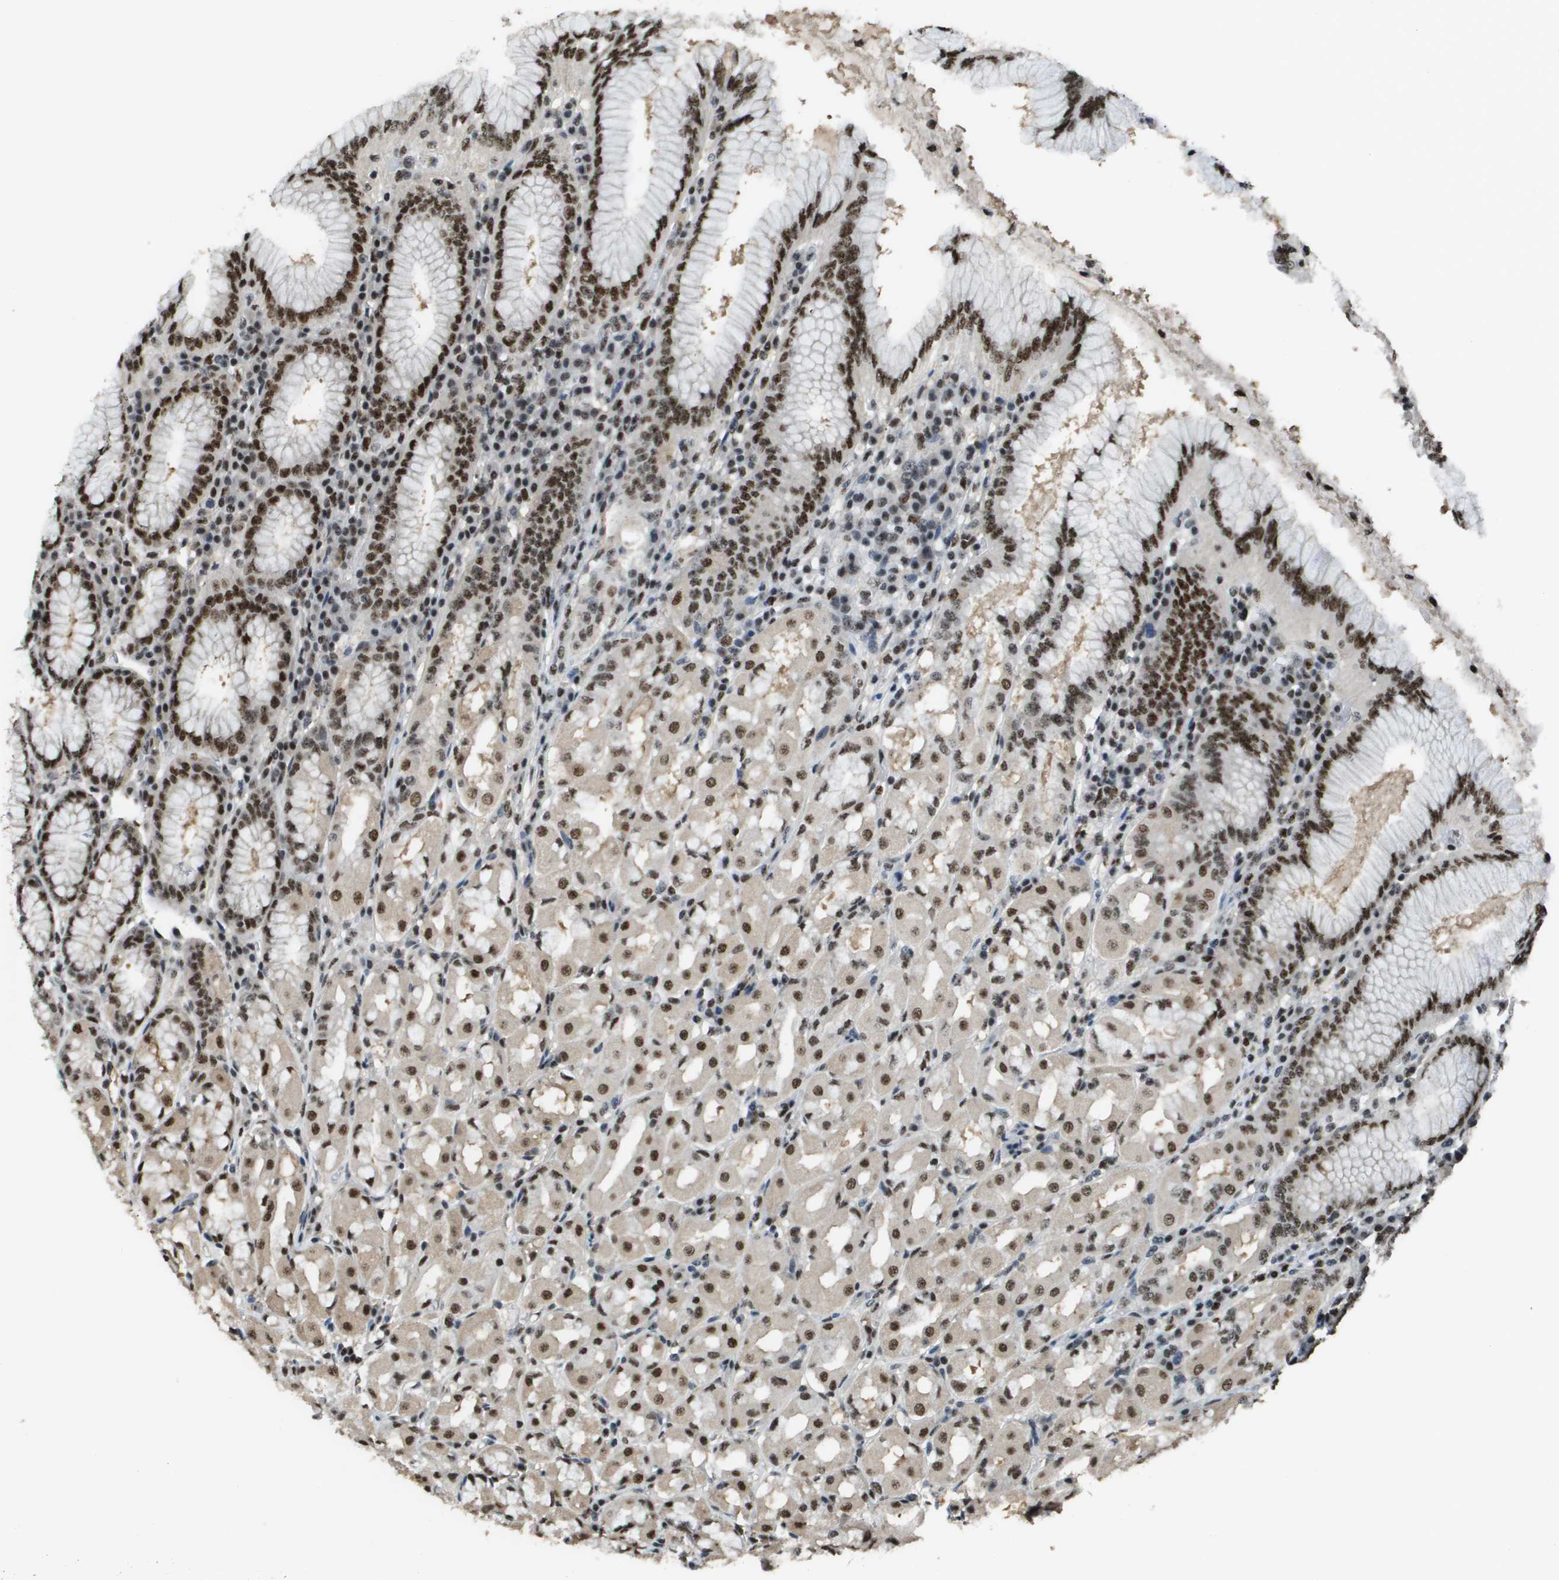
{"staining": {"intensity": "strong", "quantity": ">75%", "location": "nuclear"}, "tissue": "stomach", "cell_type": "Glandular cells", "image_type": "normal", "snomed": [{"axis": "morphology", "description": "Normal tissue, NOS"}, {"axis": "topography", "description": "Stomach"}, {"axis": "topography", "description": "Stomach, lower"}], "caption": "Unremarkable stomach exhibits strong nuclear staining in approximately >75% of glandular cells (DAB IHC, brown staining for protein, blue staining for nuclei)..", "gene": "SP100", "patient": {"sex": "female", "age": 56}}